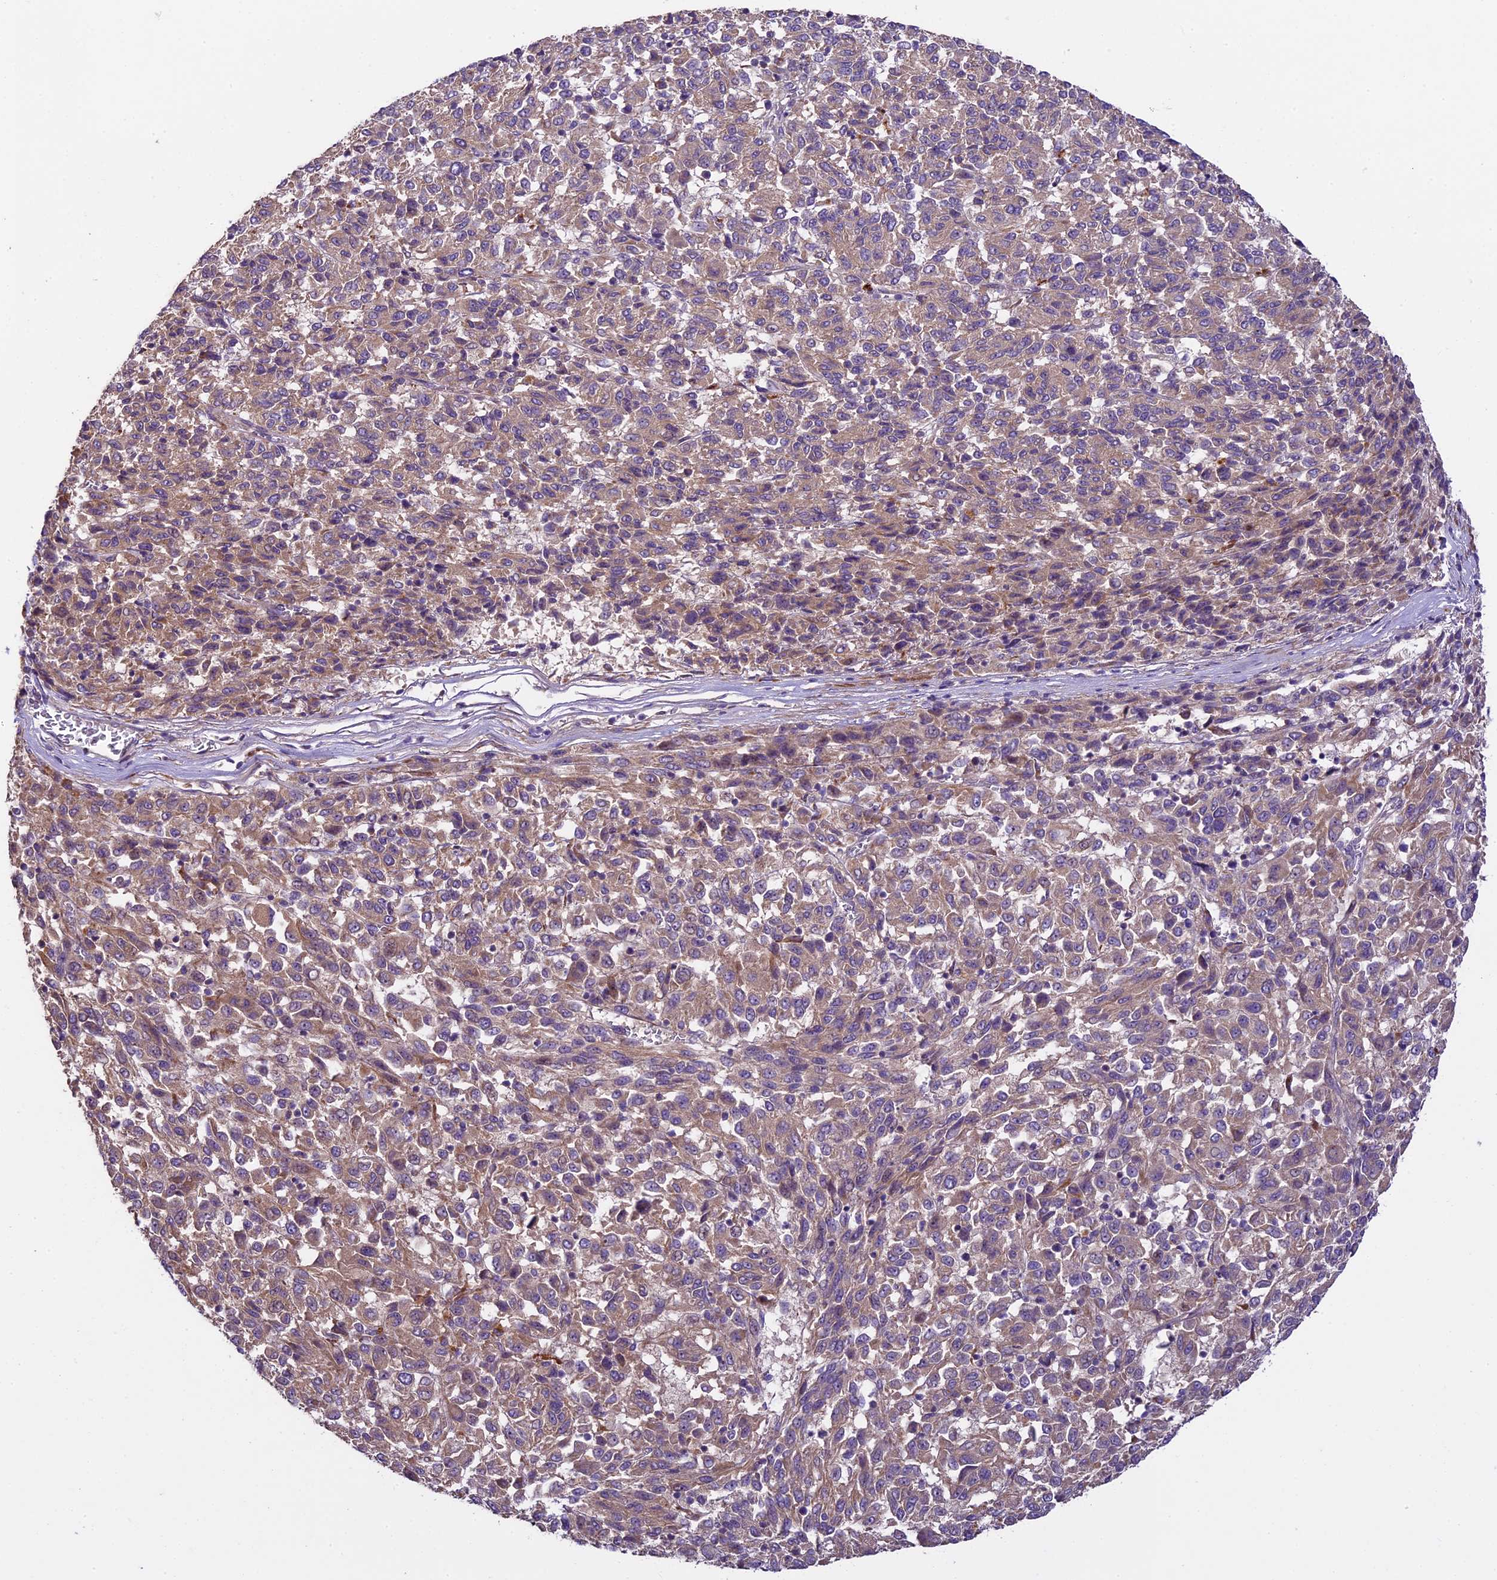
{"staining": {"intensity": "weak", "quantity": ">75%", "location": "cytoplasmic/membranous"}, "tissue": "melanoma", "cell_type": "Tumor cells", "image_type": "cancer", "snomed": [{"axis": "morphology", "description": "Malignant melanoma, Metastatic site"}, {"axis": "topography", "description": "Lung"}], "caption": "Tumor cells show low levels of weak cytoplasmic/membranous positivity in about >75% of cells in melanoma. The protein of interest is stained brown, and the nuclei are stained in blue (DAB IHC with brightfield microscopy, high magnification).", "gene": "SPIRE1", "patient": {"sex": "male", "age": 64}}